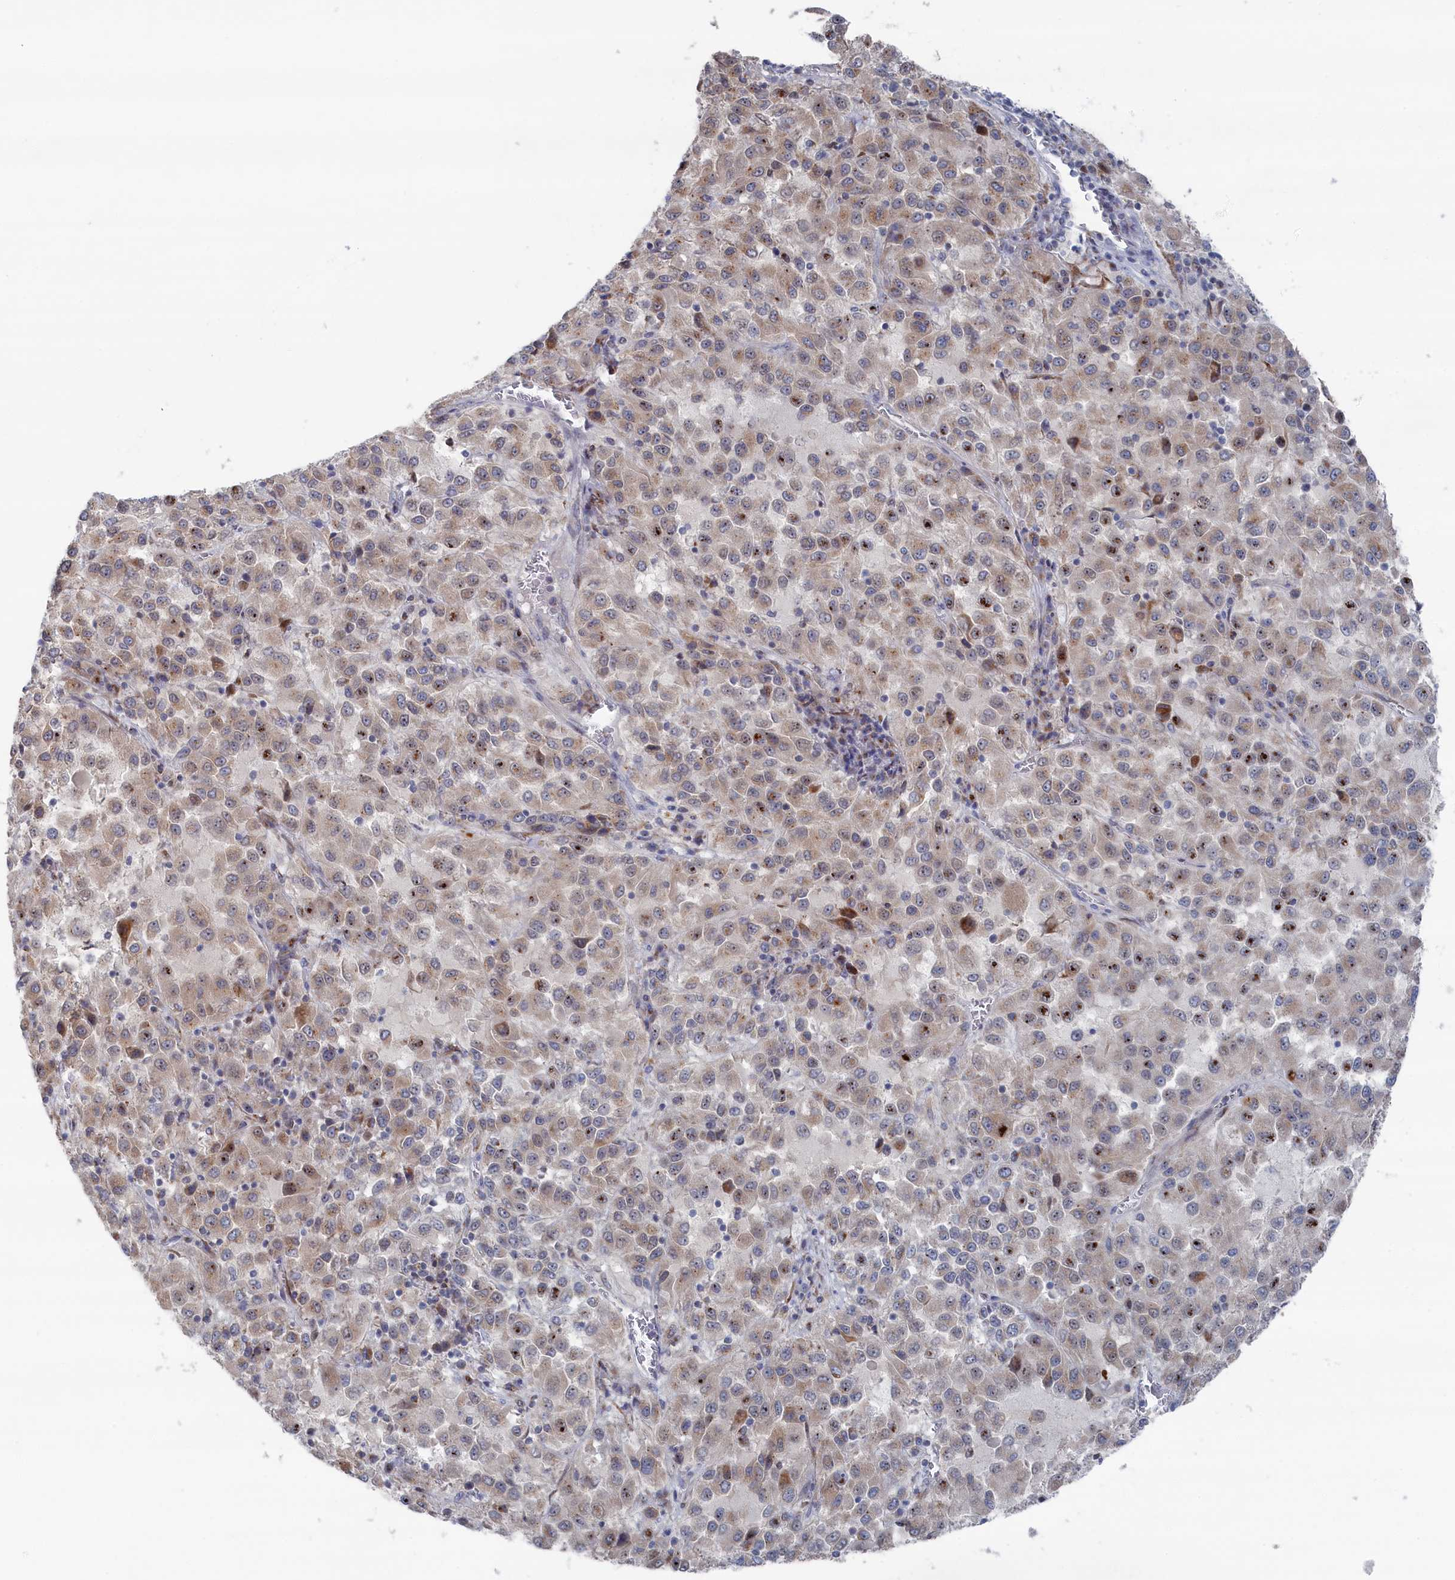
{"staining": {"intensity": "weak", "quantity": "25%-75%", "location": "cytoplasmic/membranous"}, "tissue": "melanoma", "cell_type": "Tumor cells", "image_type": "cancer", "snomed": [{"axis": "morphology", "description": "Malignant melanoma, Metastatic site"}, {"axis": "topography", "description": "Lung"}], "caption": "Protein expression analysis of melanoma shows weak cytoplasmic/membranous staining in approximately 25%-75% of tumor cells.", "gene": "IRX1", "patient": {"sex": "male", "age": 64}}